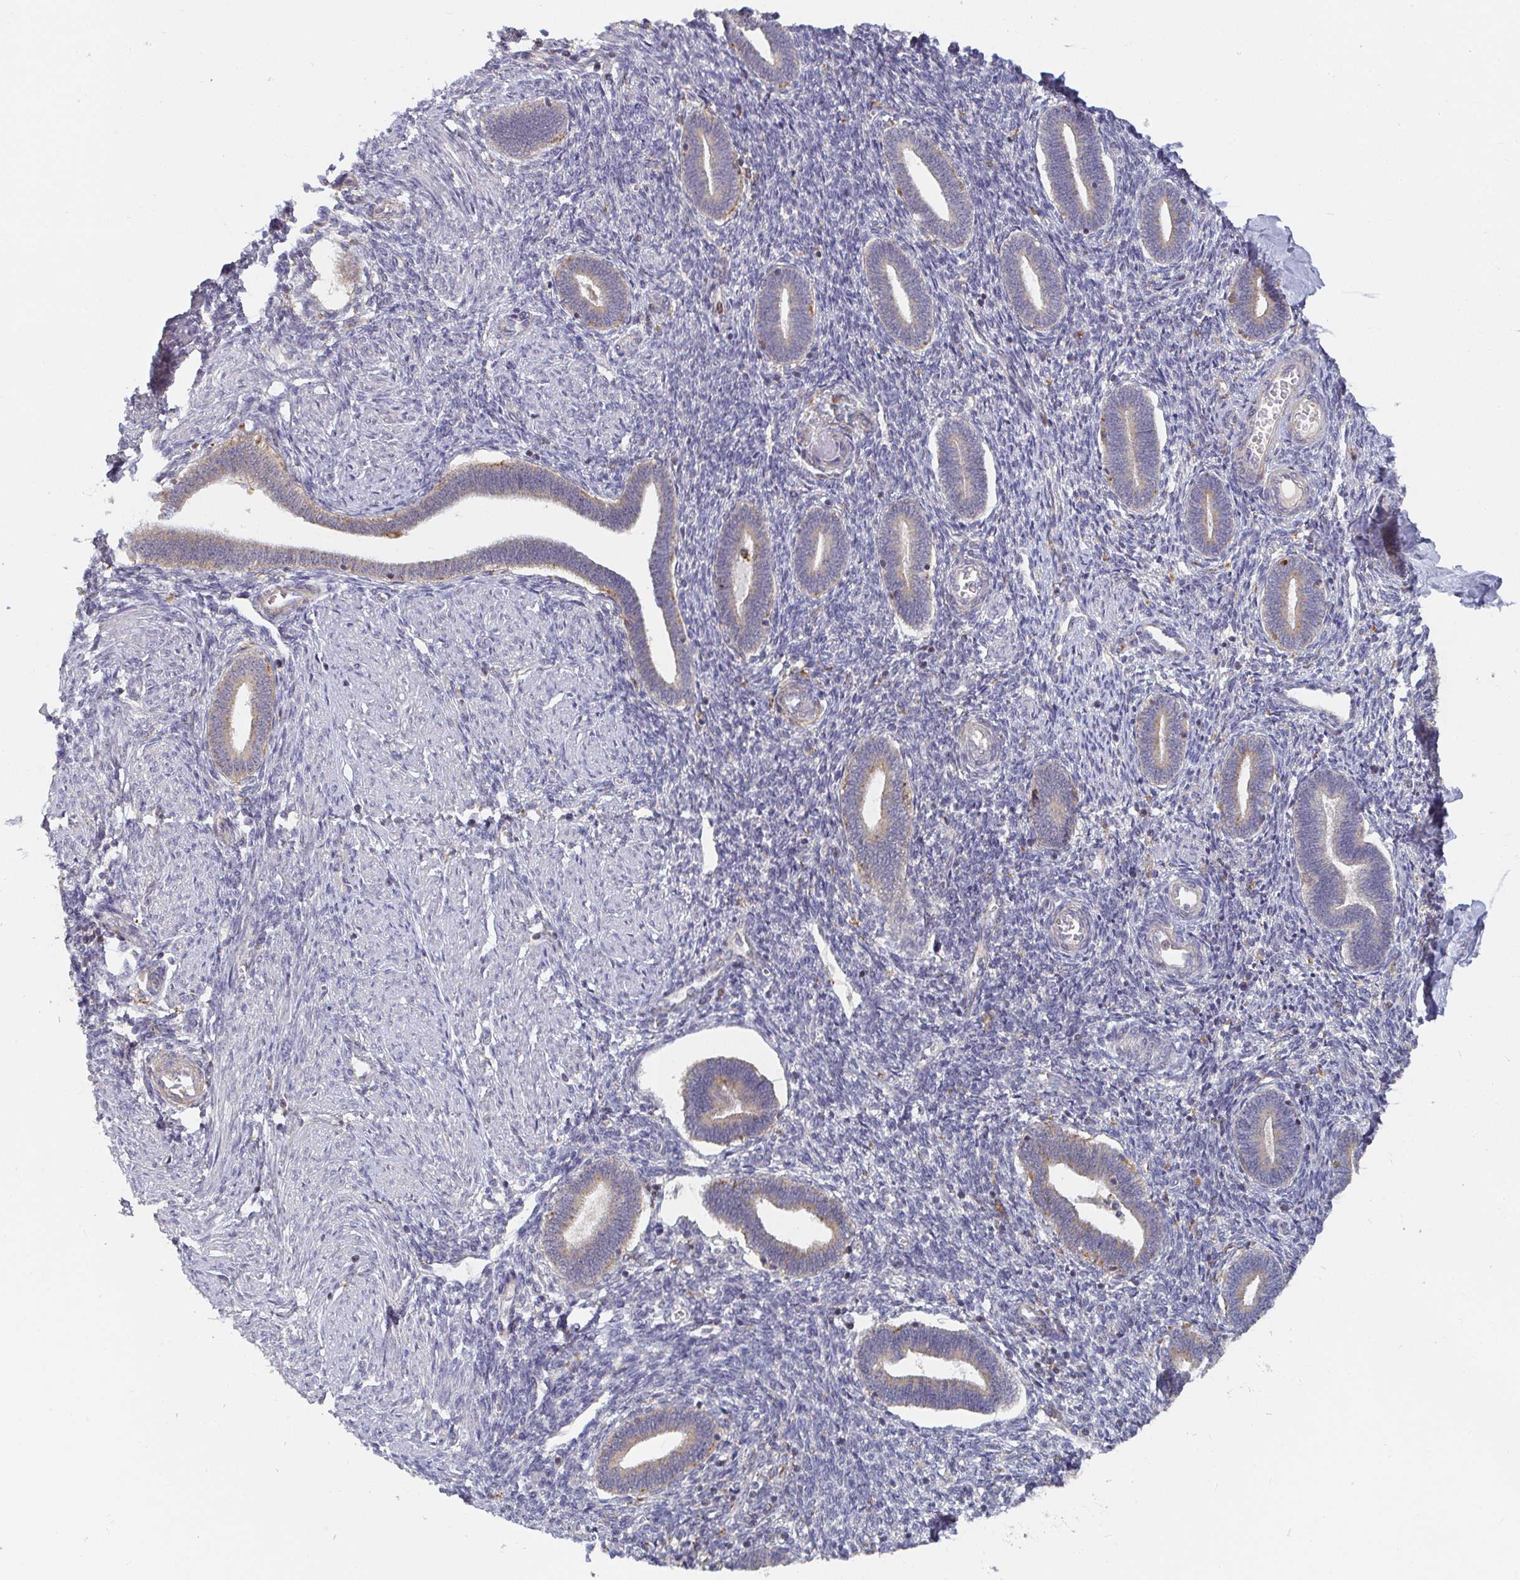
{"staining": {"intensity": "negative", "quantity": "none", "location": "none"}, "tissue": "endometrium", "cell_type": "Cells in endometrial stroma", "image_type": "normal", "snomed": [{"axis": "morphology", "description": "Normal tissue, NOS"}, {"axis": "topography", "description": "Endometrium"}], "caption": "Endometrium stained for a protein using immunohistochemistry (IHC) displays no staining cells in endometrial stroma.", "gene": "CDH18", "patient": {"sex": "female", "age": 42}}